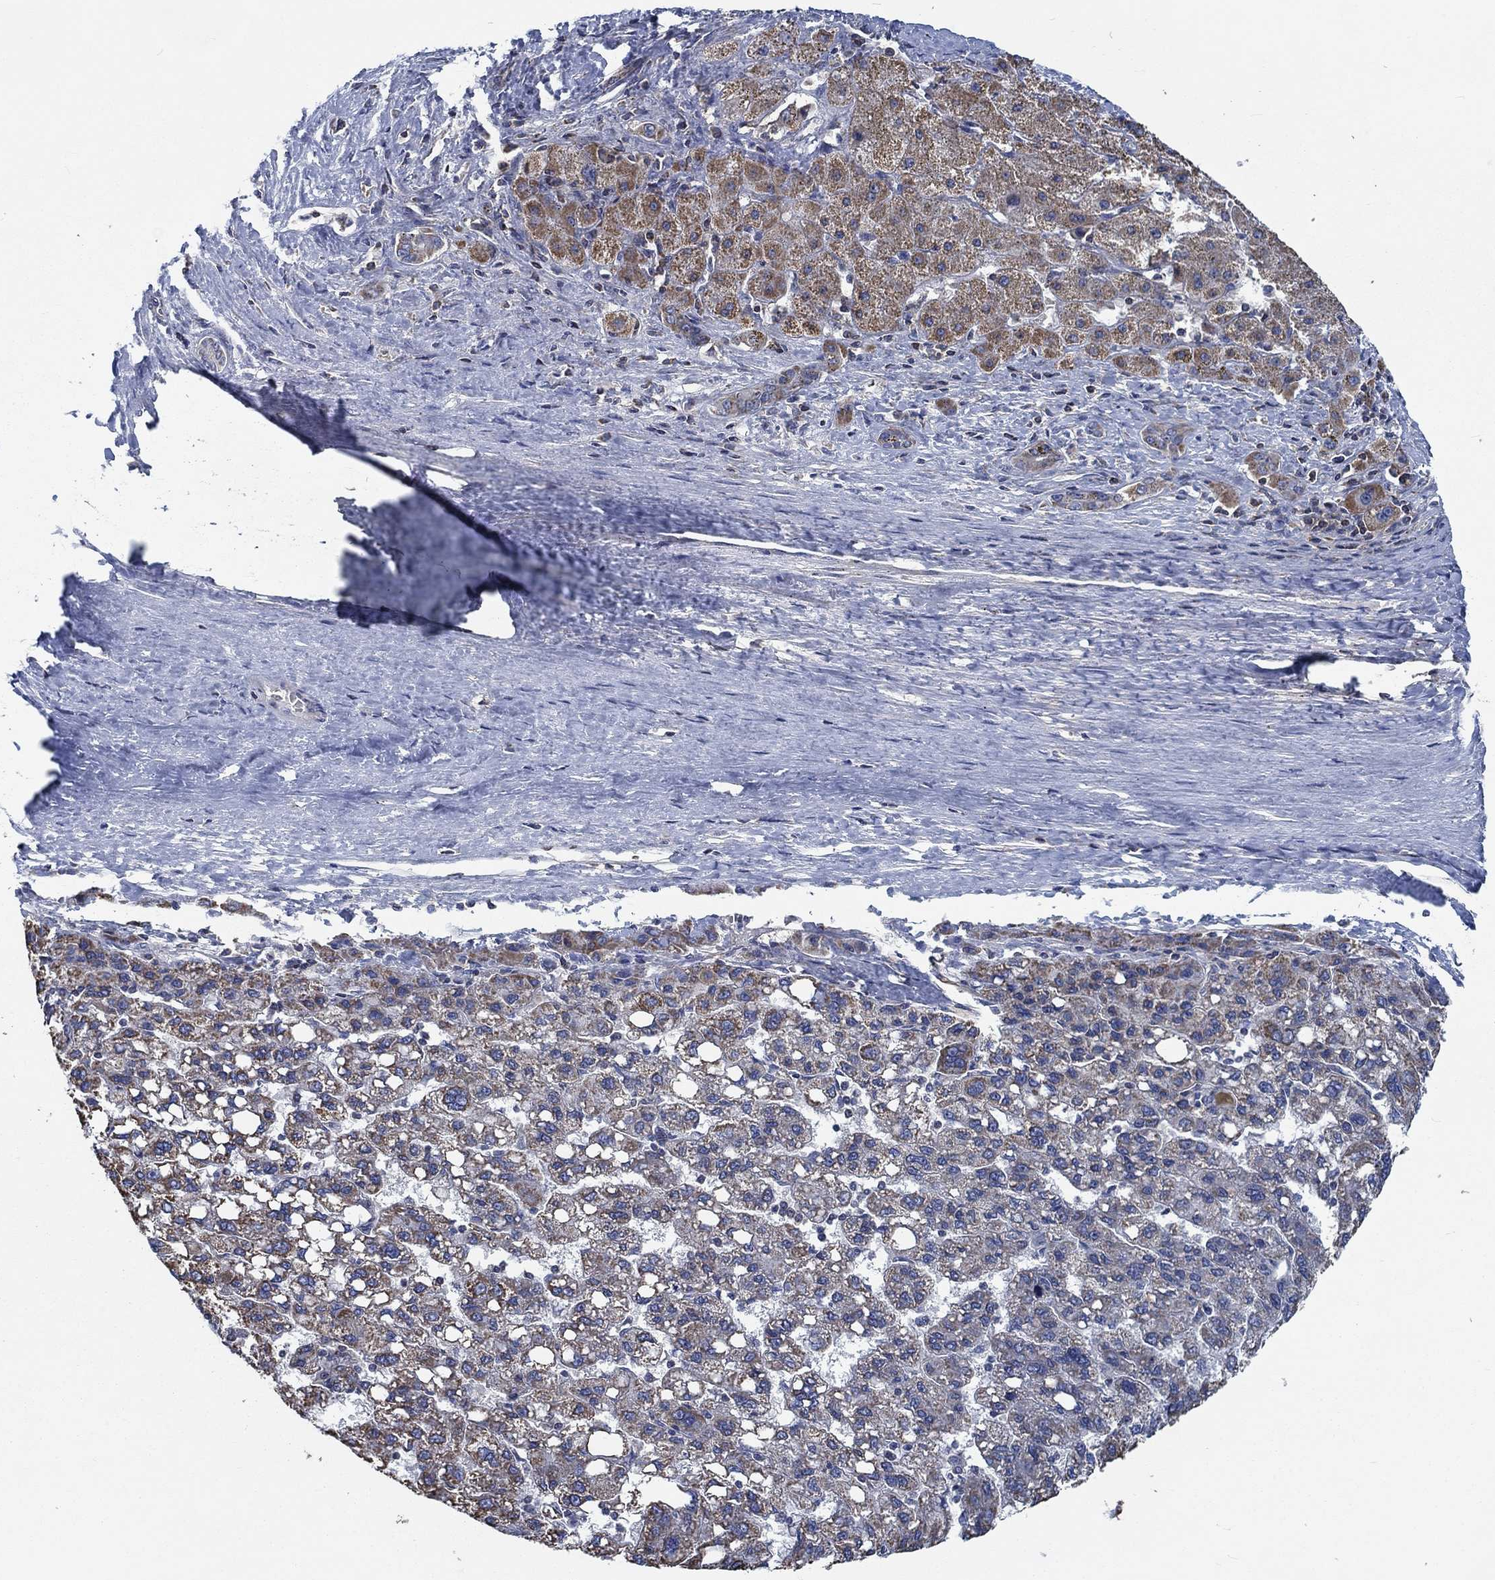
{"staining": {"intensity": "moderate", "quantity": "25%-75%", "location": "cytoplasmic/membranous"}, "tissue": "liver cancer", "cell_type": "Tumor cells", "image_type": "cancer", "snomed": [{"axis": "morphology", "description": "Carcinoma, Hepatocellular, NOS"}, {"axis": "topography", "description": "Liver"}], "caption": "A high-resolution histopathology image shows immunohistochemistry (IHC) staining of liver hepatocellular carcinoma, which displays moderate cytoplasmic/membranous positivity in about 25%-75% of tumor cells.", "gene": "STXBP6", "patient": {"sex": "female", "age": 82}}